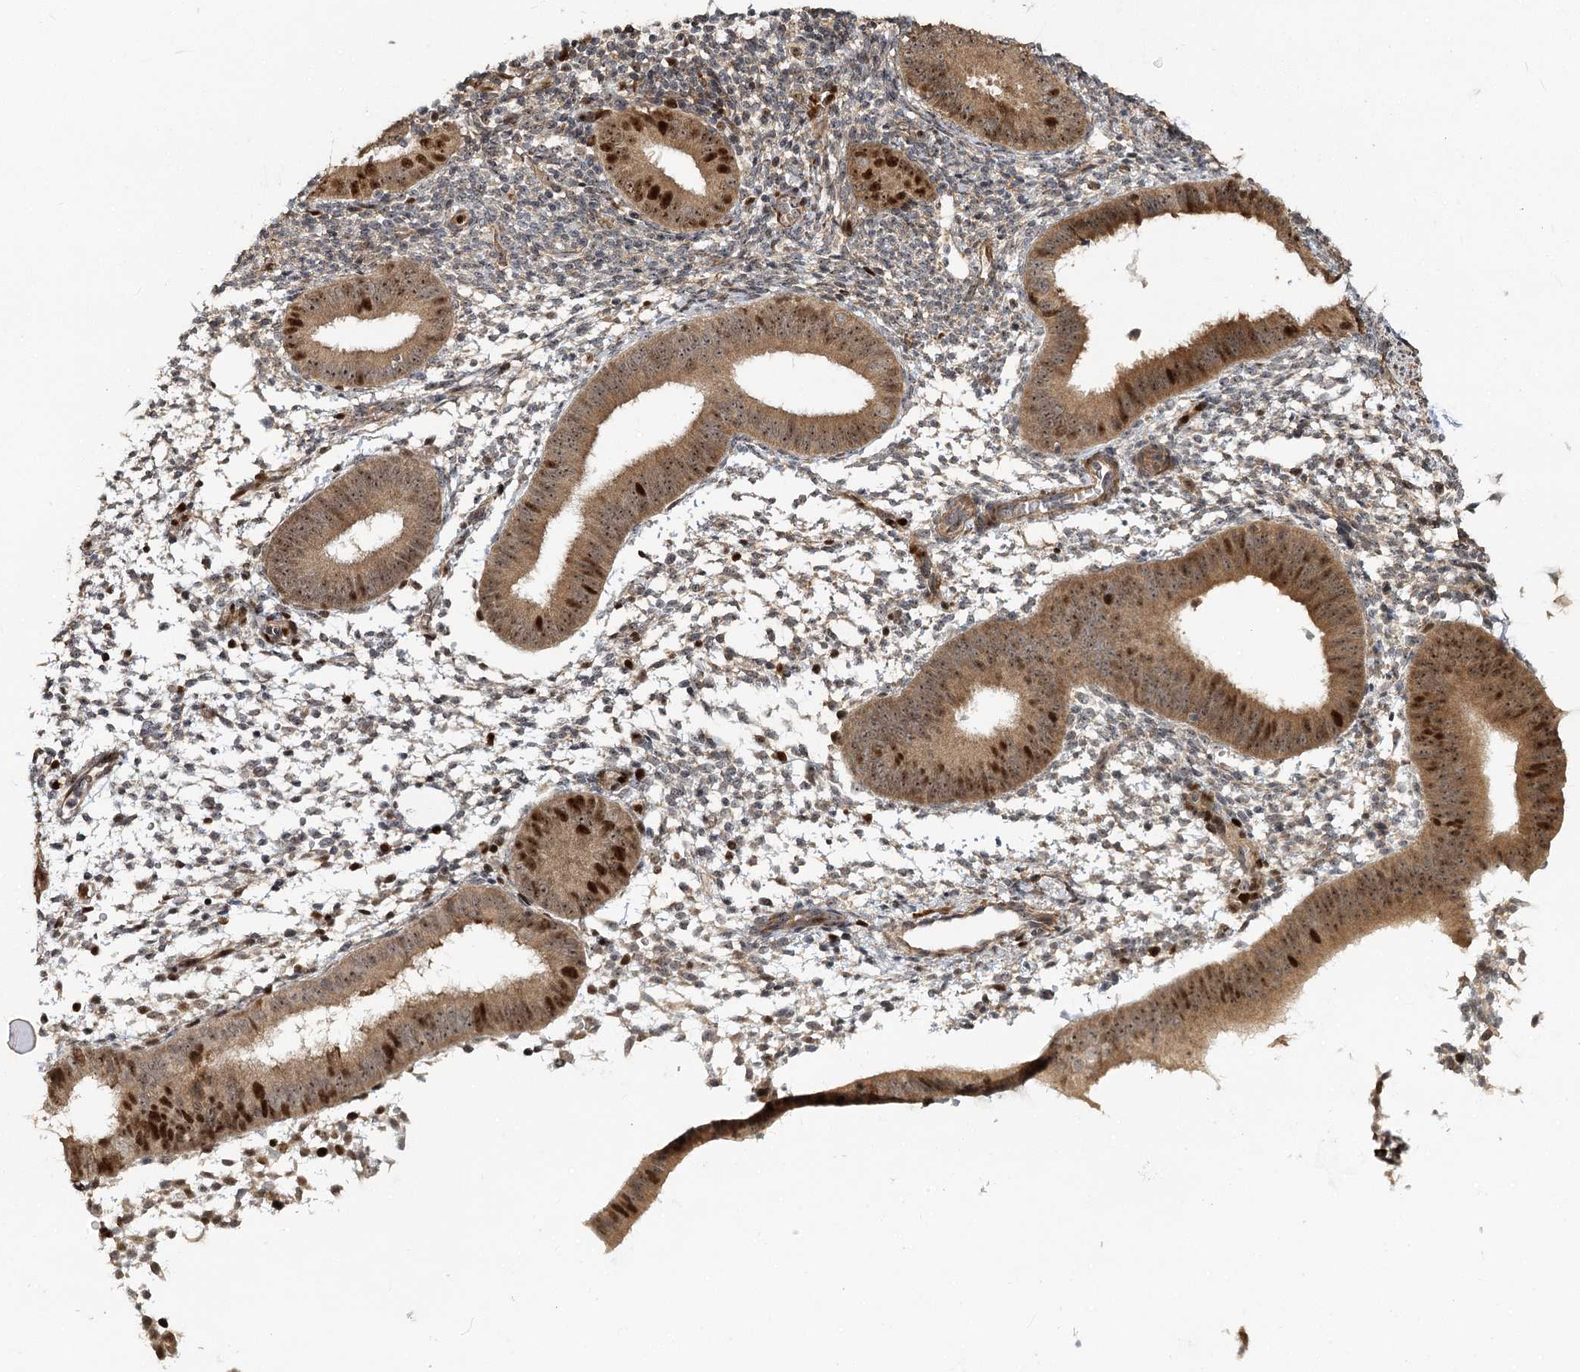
{"staining": {"intensity": "moderate", "quantity": "<25%", "location": "cytoplasmic/membranous,nuclear"}, "tissue": "endometrium", "cell_type": "Cells in endometrial stroma", "image_type": "normal", "snomed": [{"axis": "morphology", "description": "Normal tissue, NOS"}, {"axis": "topography", "description": "Uterus"}, {"axis": "topography", "description": "Endometrium"}], "caption": "High-magnification brightfield microscopy of benign endometrium stained with DAB (brown) and counterstained with hematoxylin (blue). cells in endometrial stroma exhibit moderate cytoplasmic/membranous,nuclear expression is present in about<25% of cells. Immunohistochemistry (ihc) stains the protein in brown and the nuclei are stained blue.", "gene": "PIK3C2A", "patient": {"sex": "female", "age": 48}}